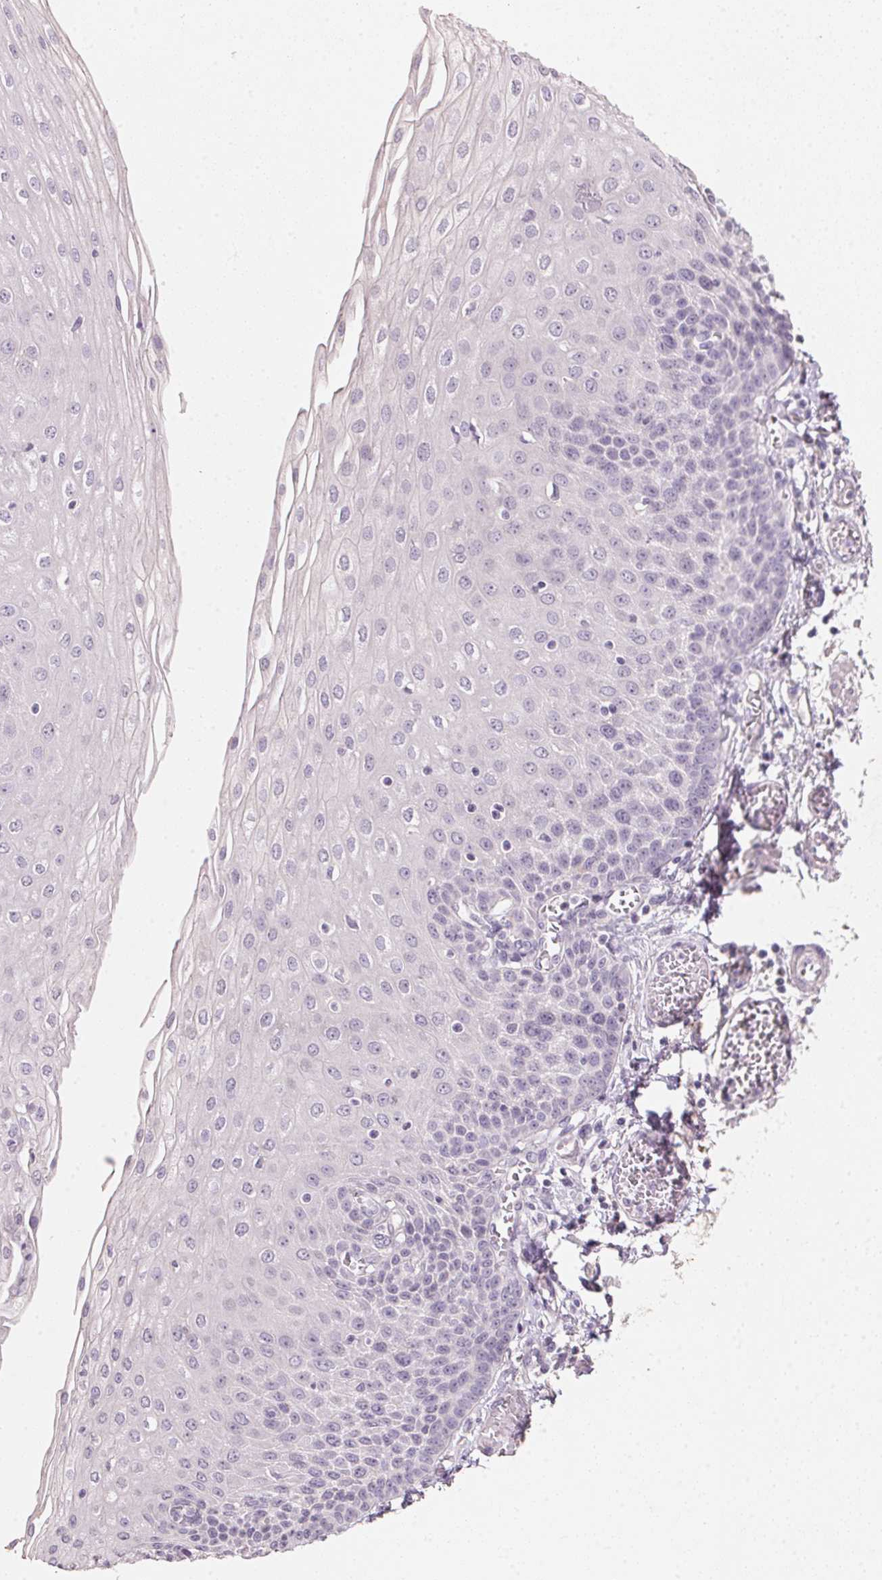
{"staining": {"intensity": "negative", "quantity": "none", "location": "none"}, "tissue": "esophagus", "cell_type": "Squamous epithelial cells", "image_type": "normal", "snomed": [{"axis": "morphology", "description": "Normal tissue, NOS"}, {"axis": "morphology", "description": "Adenocarcinoma, NOS"}, {"axis": "topography", "description": "Esophagus"}], "caption": "A high-resolution histopathology image shows immunohistochemistry staining of unremarkable esophagus, which shows no significant expression in squamous epithelial cells.", "gene": "CXCL5", "patient": {"sex": "male", "age": 81}}